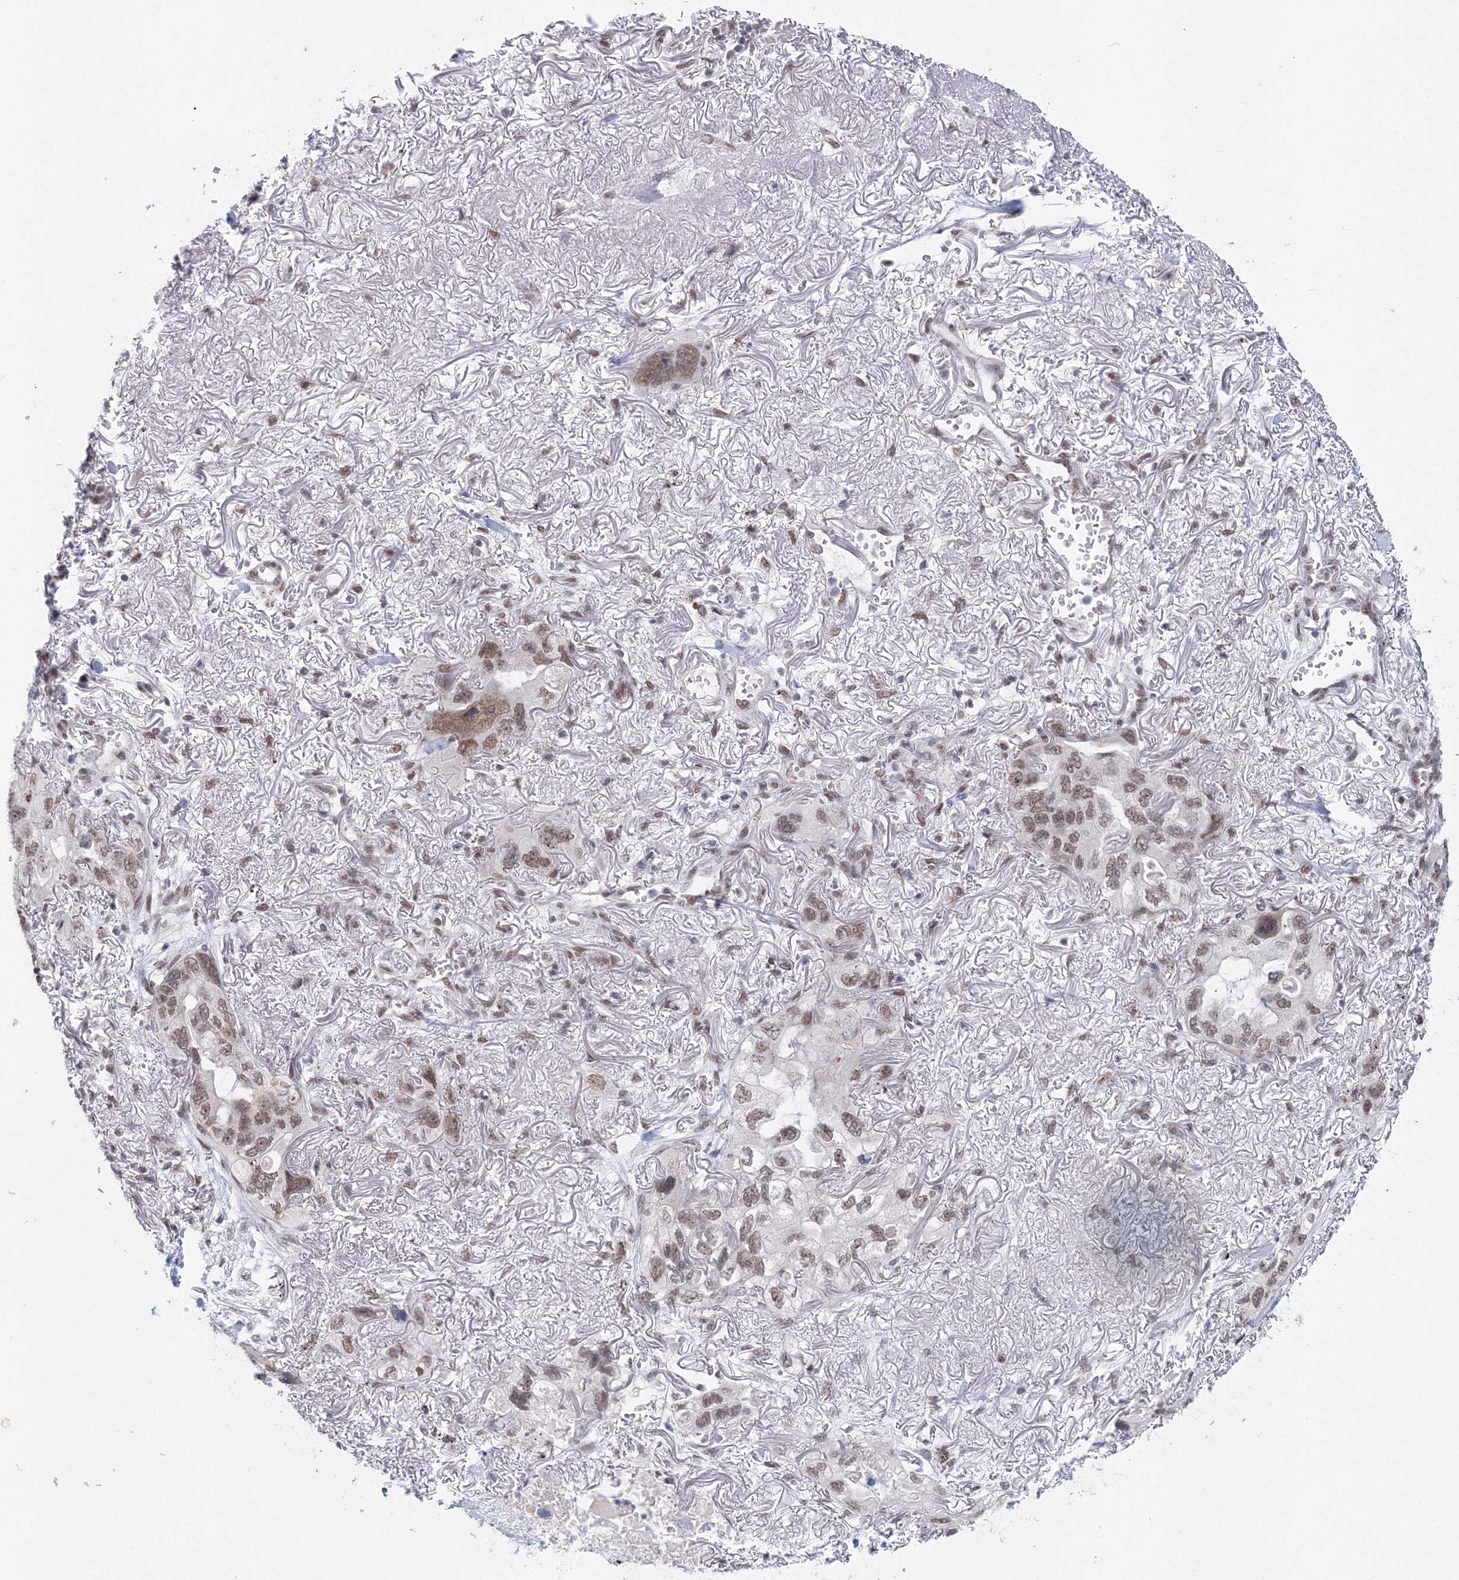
{"staining": {"intensity": "moderate", "quantity": ">75%", "location": "nuclear"}, "tissue": "lung cancer", "cell_type": "Tumor cells", "image_type": "cancer", "snomed": [{"axis": "morphology", "description": "Squamous cell carcinoma, NOS"}, {"axis": "topography", "description": "Lung"}], "caption": "Lung cancer (squamous cell carcinoma) stained for a protein (brown) demonstrates moderate nuclear positive expression in about >75% of tumor cells.", "gene": "SF3B6", "patient": {"sex": "female", "age": 73}}